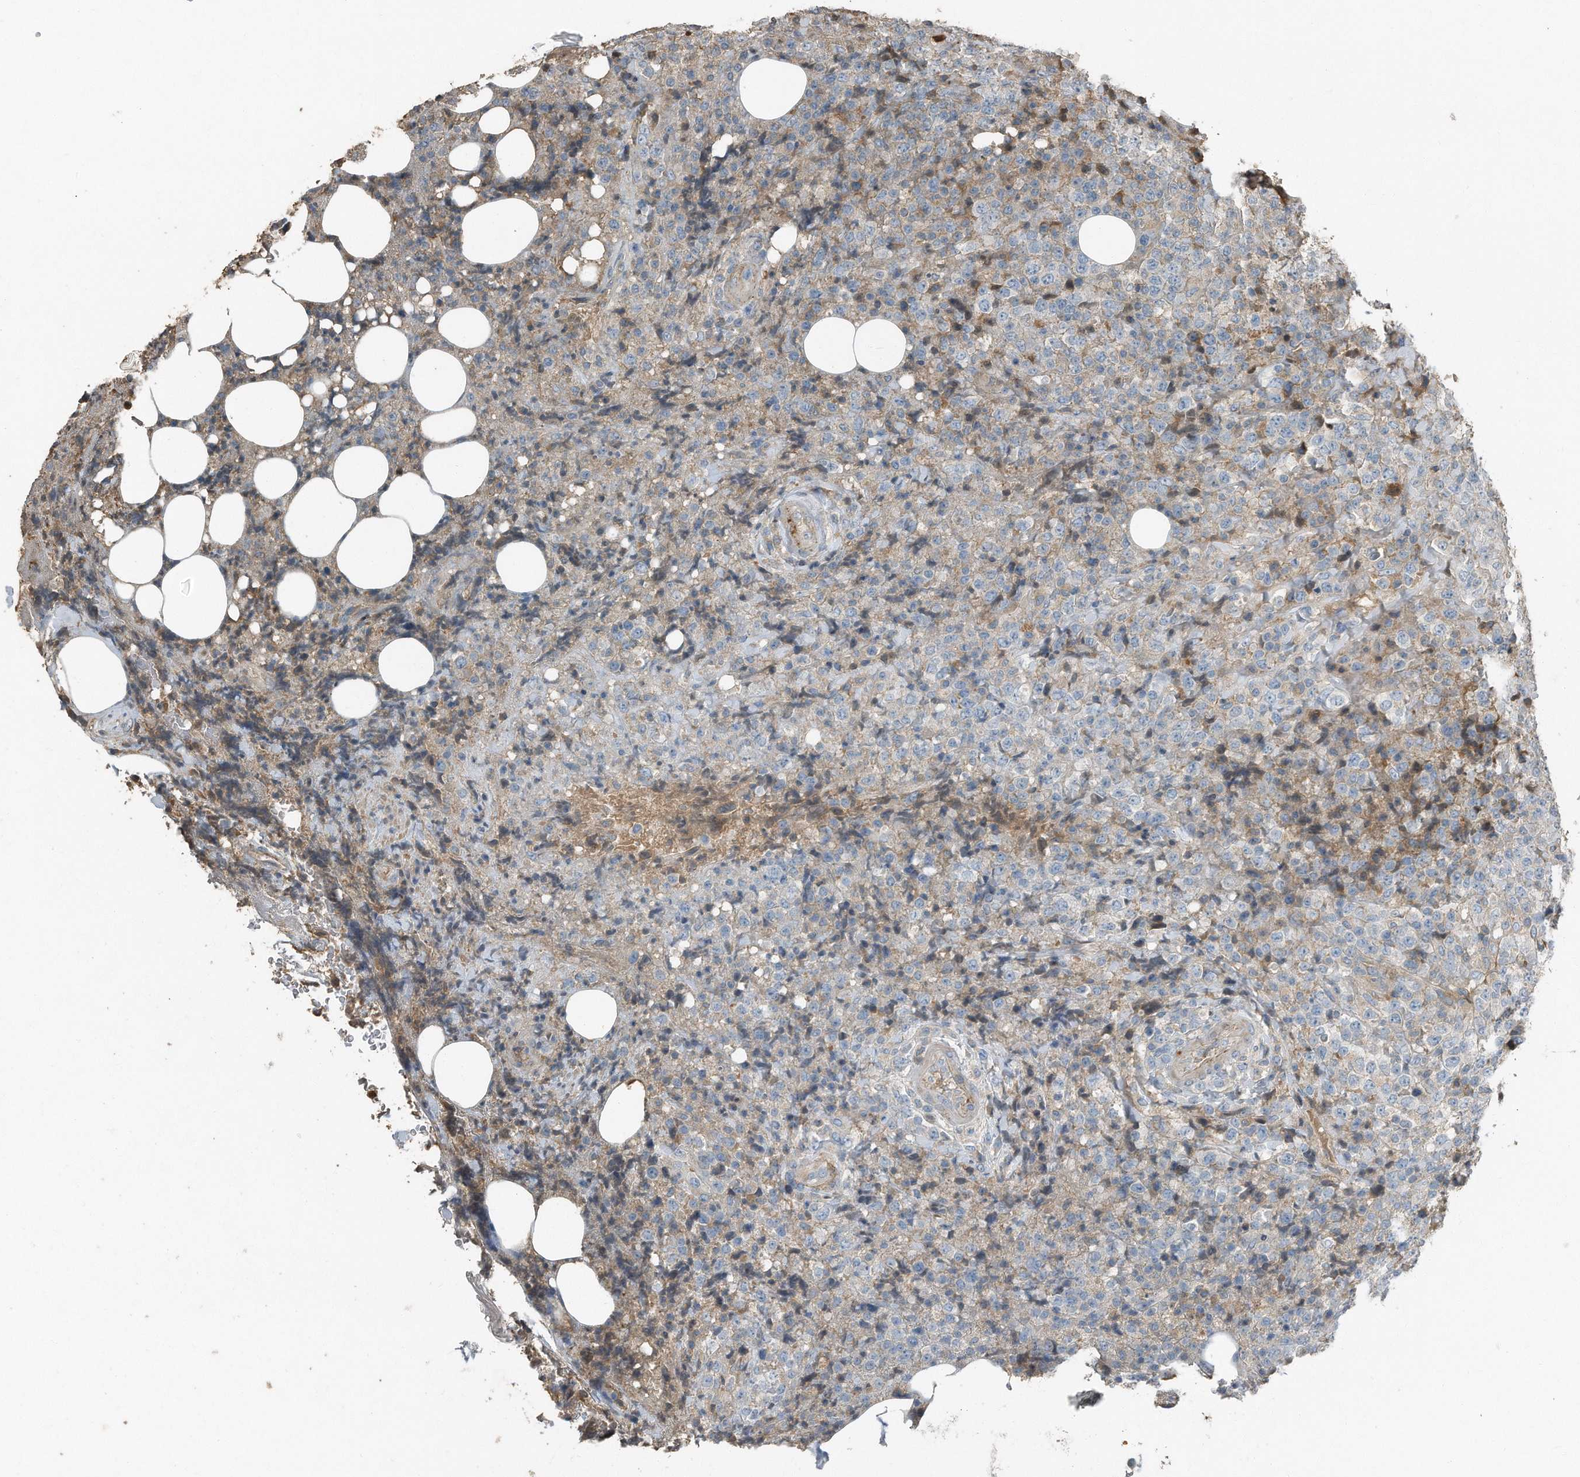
{"staining": {"intensity": "negative", "quantity": "none", "location": "none"}, "tissue": "lymphoma", "cell_type": "Tumor cells", "image_type": "cancer", "snomed": [{"axis": "morphology", "description": "Malignant lymphoma, non-Hodgkin's type, High grade"}, {"axis": "topography", "description": "Lymph node"}], "caption": "This is a image of immunohistochemistry staining of lymphoma, which shows no staining in tumor cells.", "gene": "C9", "patient": {"sex": "male", "age": 13}}